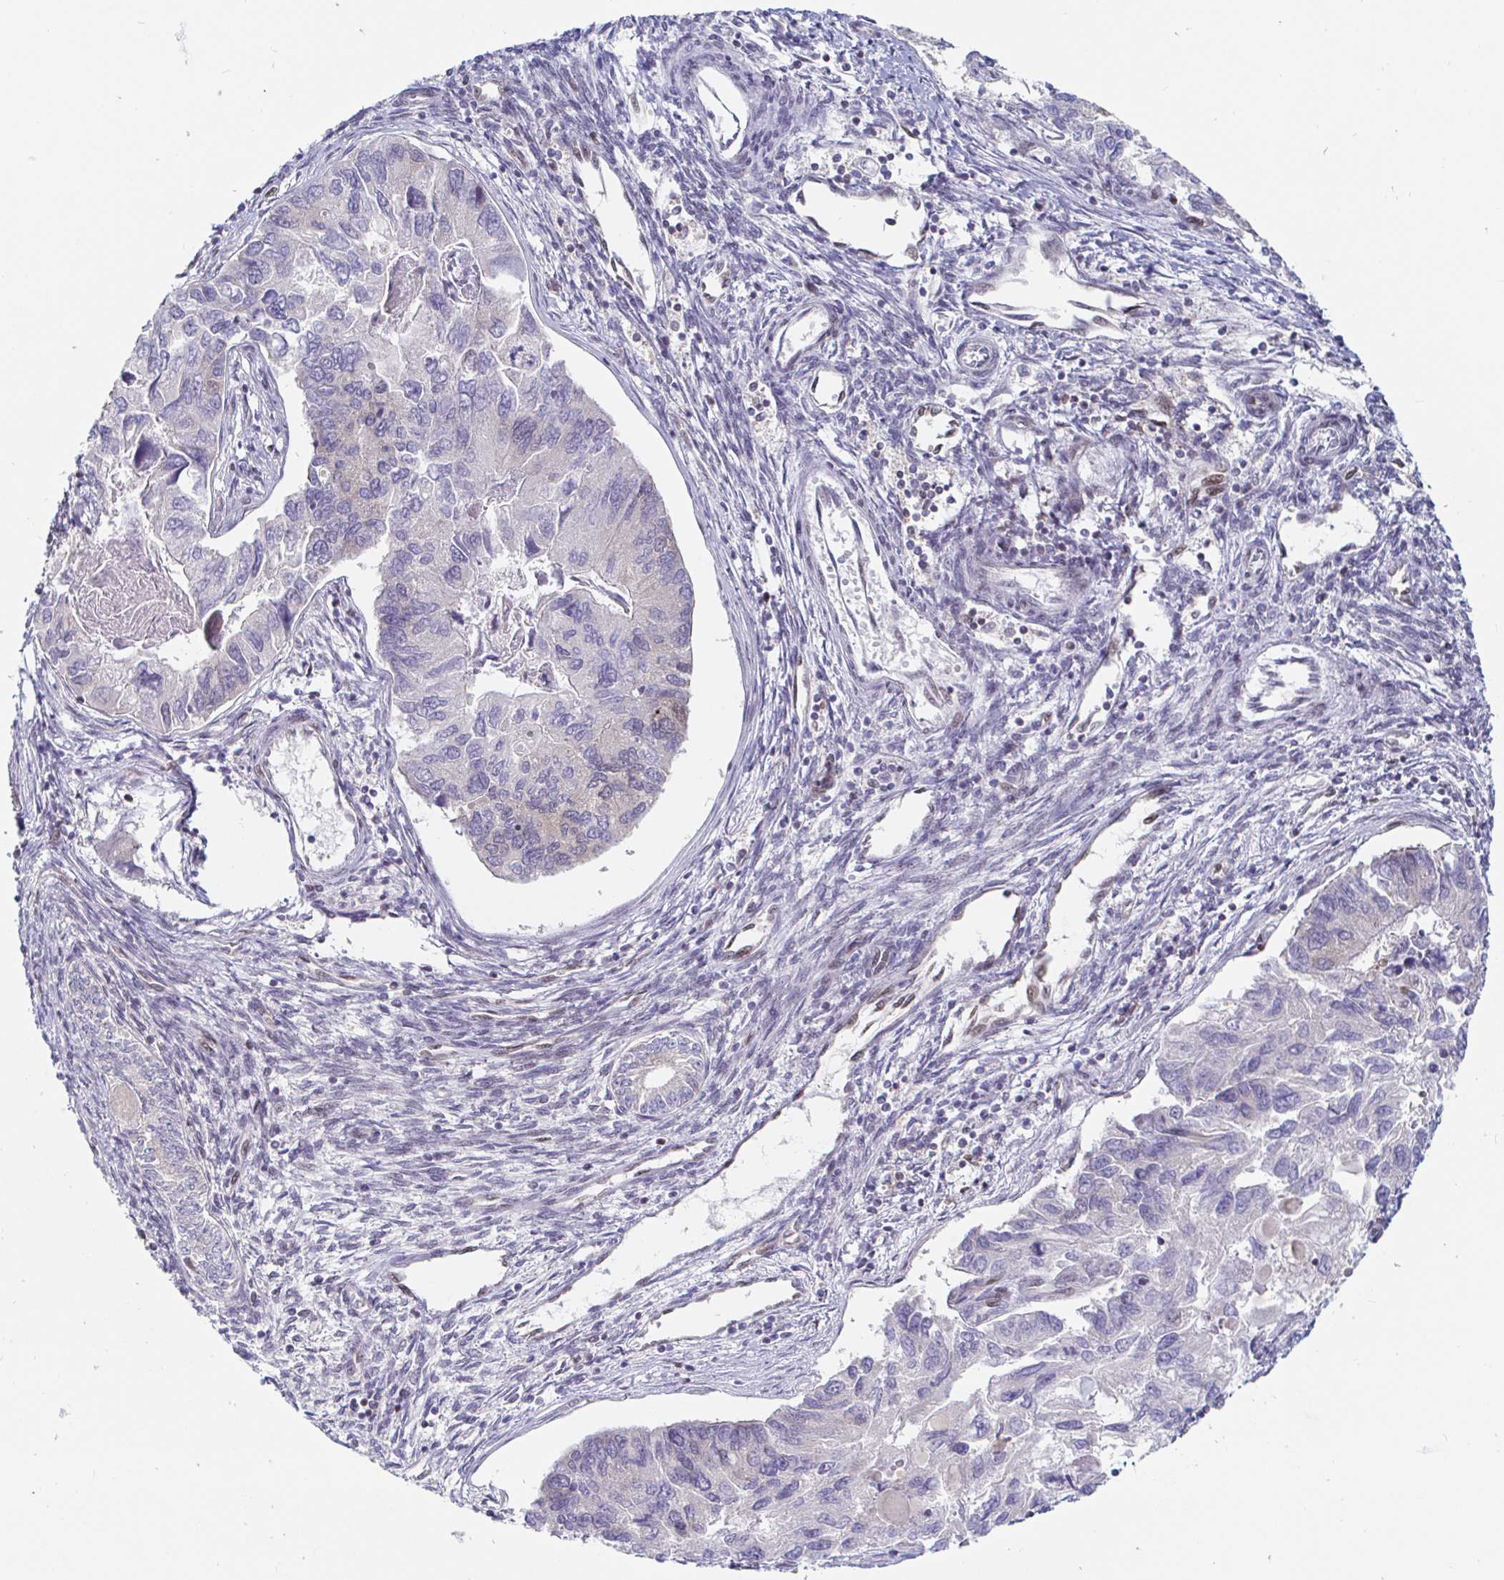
{"staining": {"intensity": "negative", "quantity": "none", "location": "none"}, "tissue": "endometrial cancer", "cell_type": "Tumor cells", "image_type": "cancer", "snomed": [{"axis": "morphology", "description": "Carcinoma, NOS"}, {"axis": "topography", "description": "Uterus"}], "caption": "Tumor cells show no significant protein positivity in carcinoma (endometrial).", "gene": "RBMX", "patient": {"sex": "female", "age": 76}}